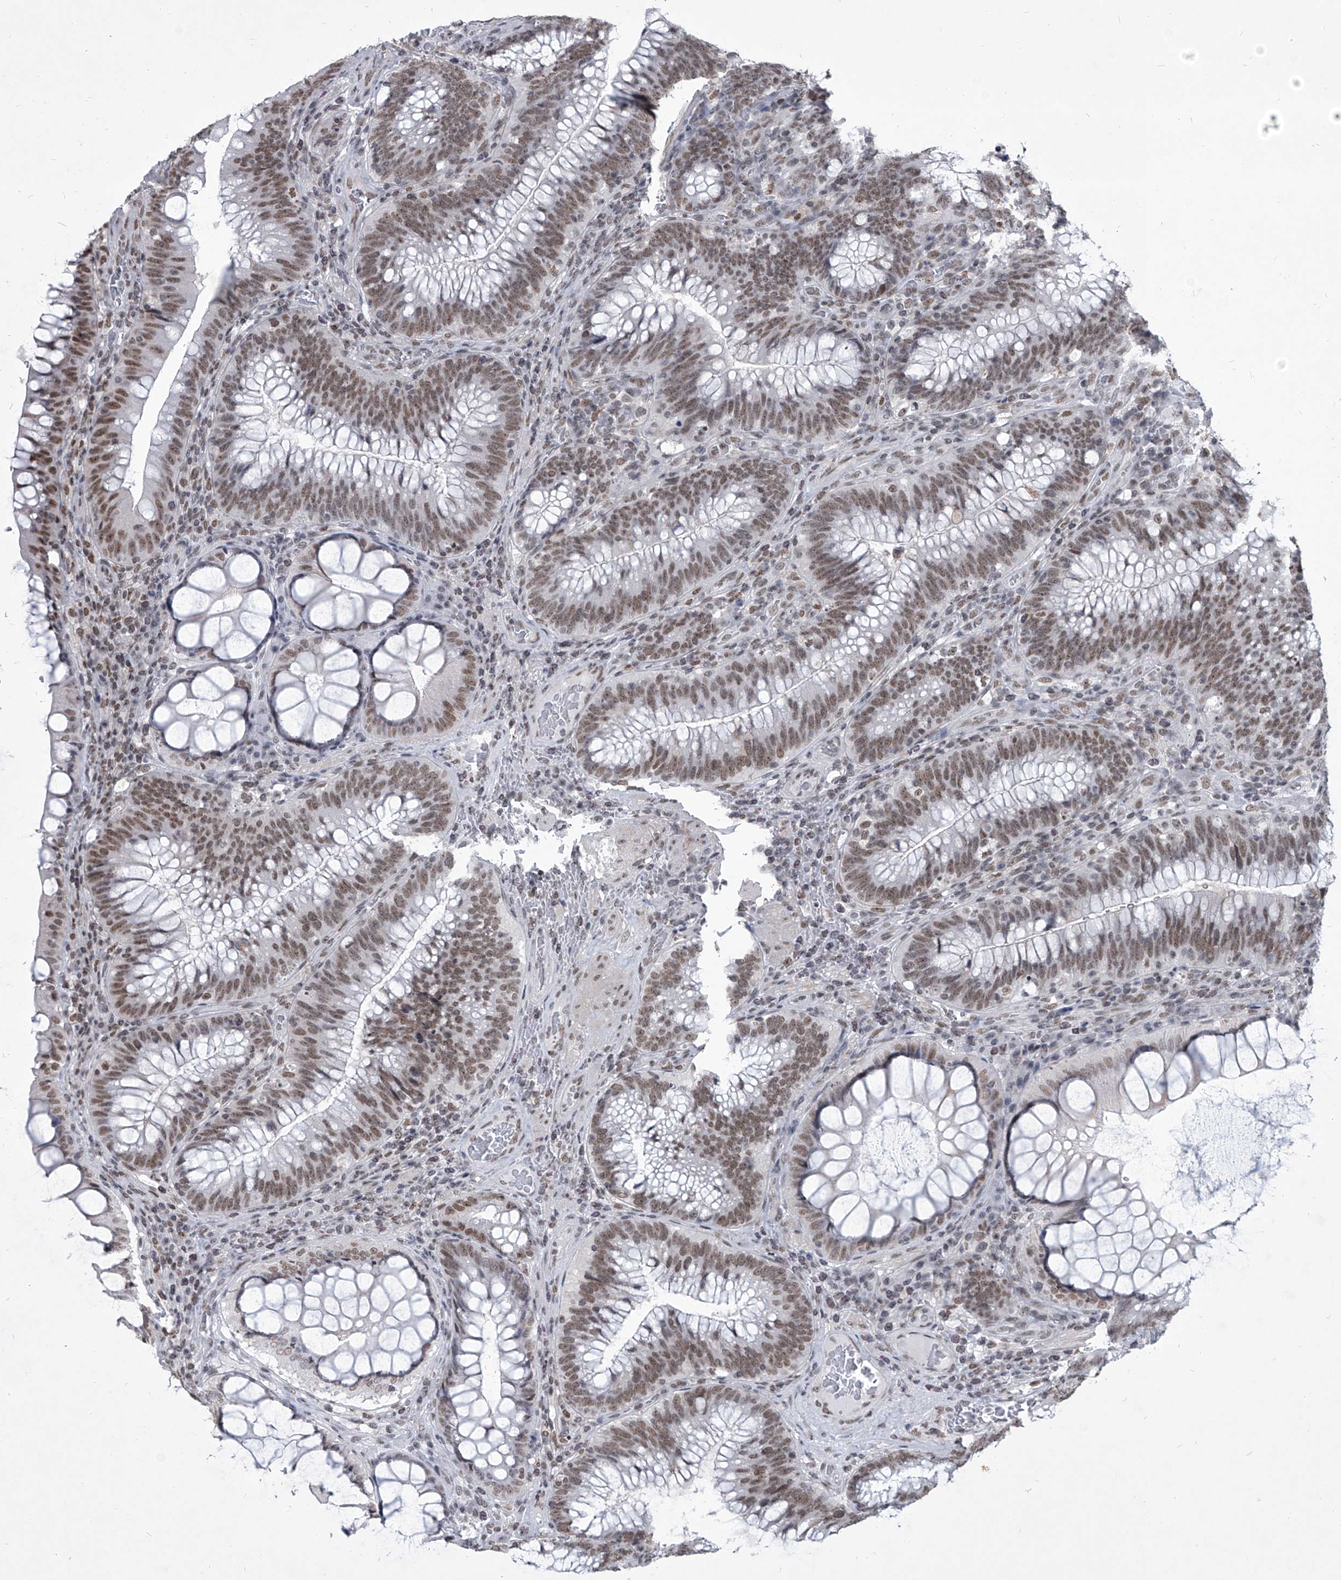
{"staining": {"intensity": "moderate", "quantity": ">75%", "location": "nuclear"}, "tissue": "colorectal cancer", "cell_type": "Tumor cells", "image_type": "cancer", "snomed": [{"axis": "morphology", "description": "Normal tissue, NOS"}, {"axis": "topography", "description": "Colon"}], "caption": "IHC photomicrograph of human colorectal cancer stained for a protein (brown), which demonstrates medium levels of moderate nuclear expression in about >75% of tumor cells.", "gene": "PPIL4", "patient": {"sex": "female", "age": 82}}